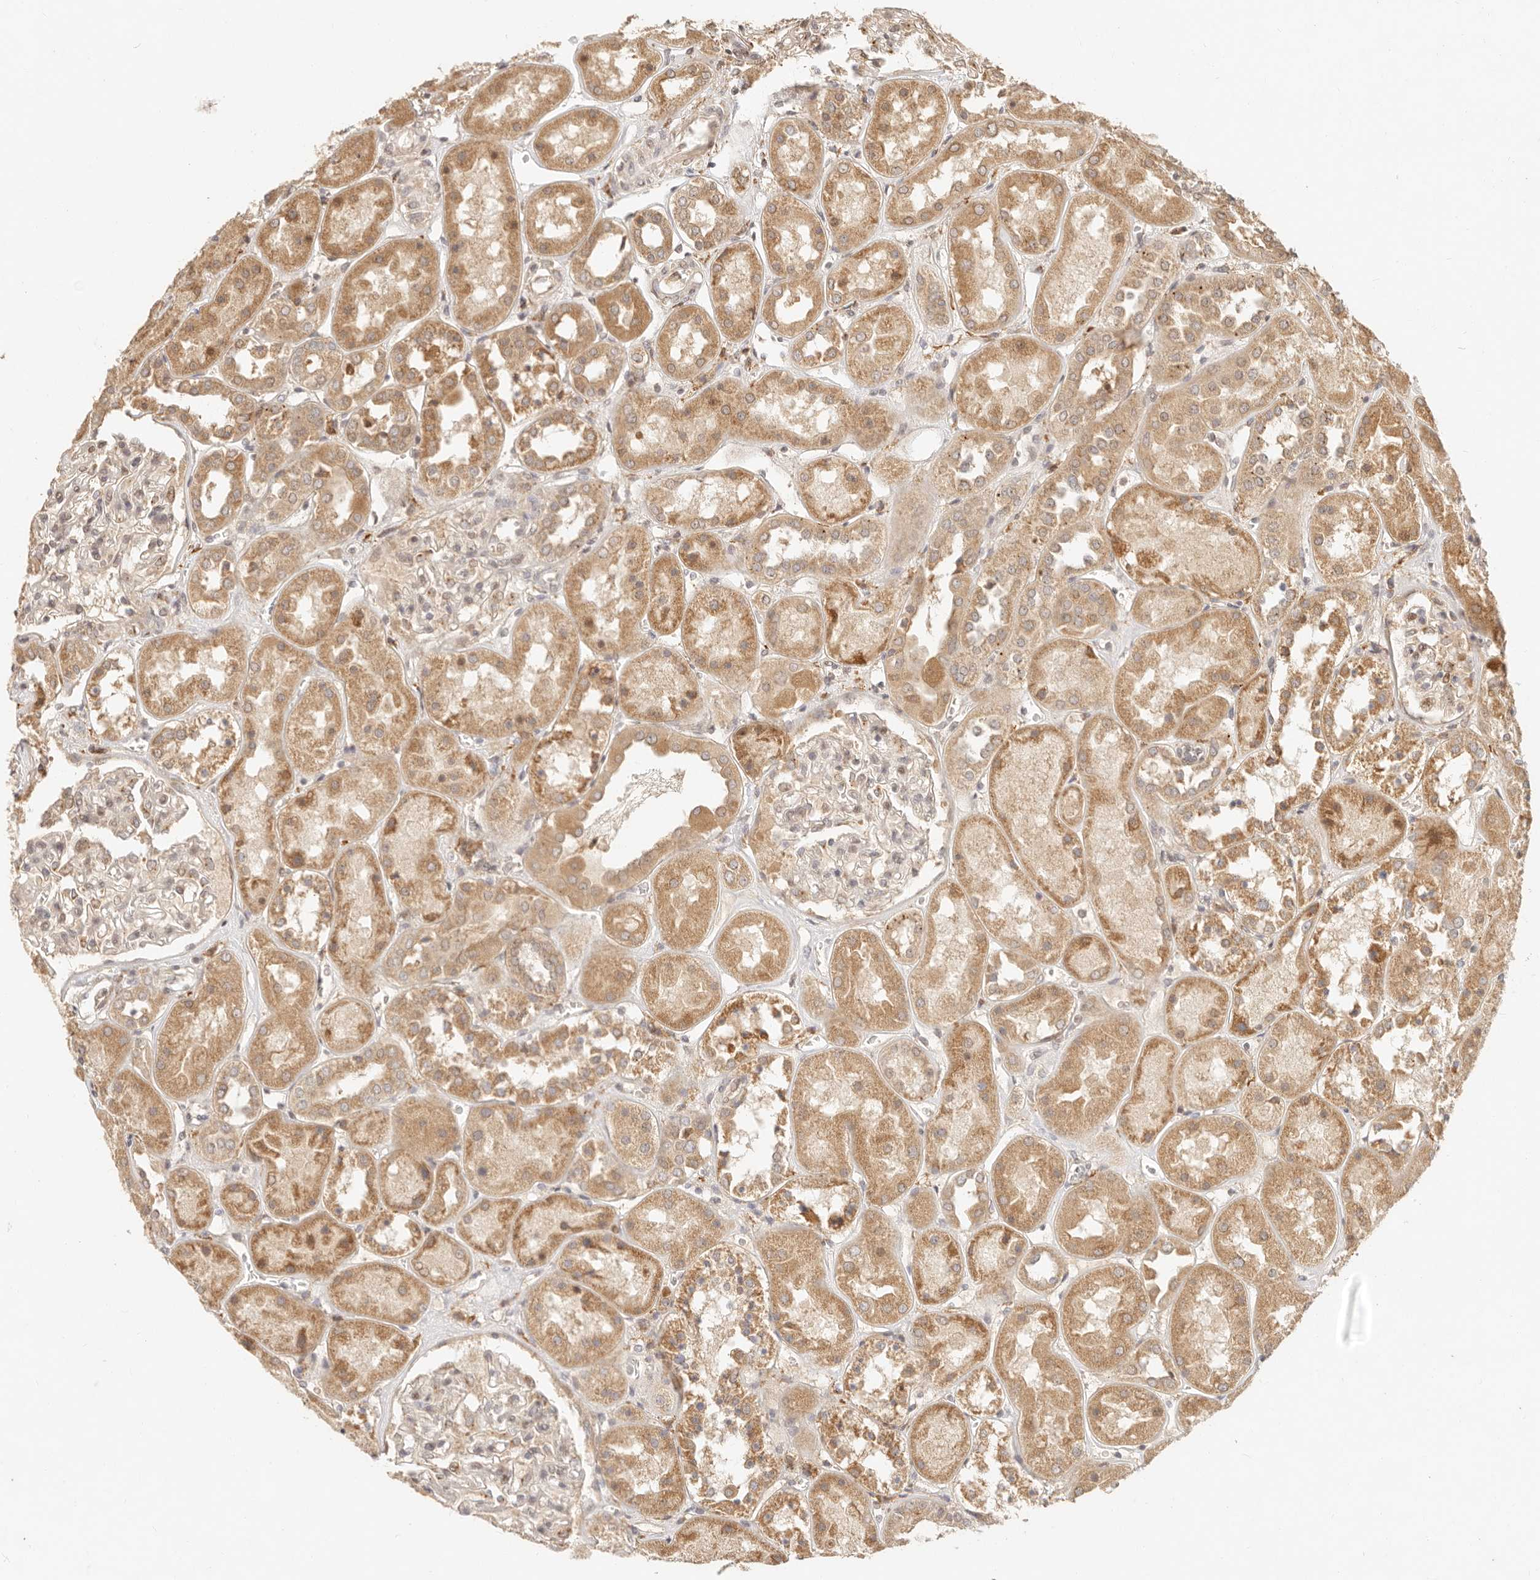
{"staining": {"intensity": "weak", "quantity": ">75%", "location": "cytoplasmic/membranous"}, "tissue": "kidney", "cell_type": "Cells in glomeruli", "image_type": "normal", "snomed": [{"axis": "morphology", "description": "Normal tissue, NOS"}, {"axis": "topography", "description": "Kidney"}], "caption": "Protein expression analysis of benign human kidney reveals weak cytoplasmic/membranous expression in about >75% of cells in glomeruli.", "gene": "TIMM17A", "patient": {"sex": "male", "age": 70}}